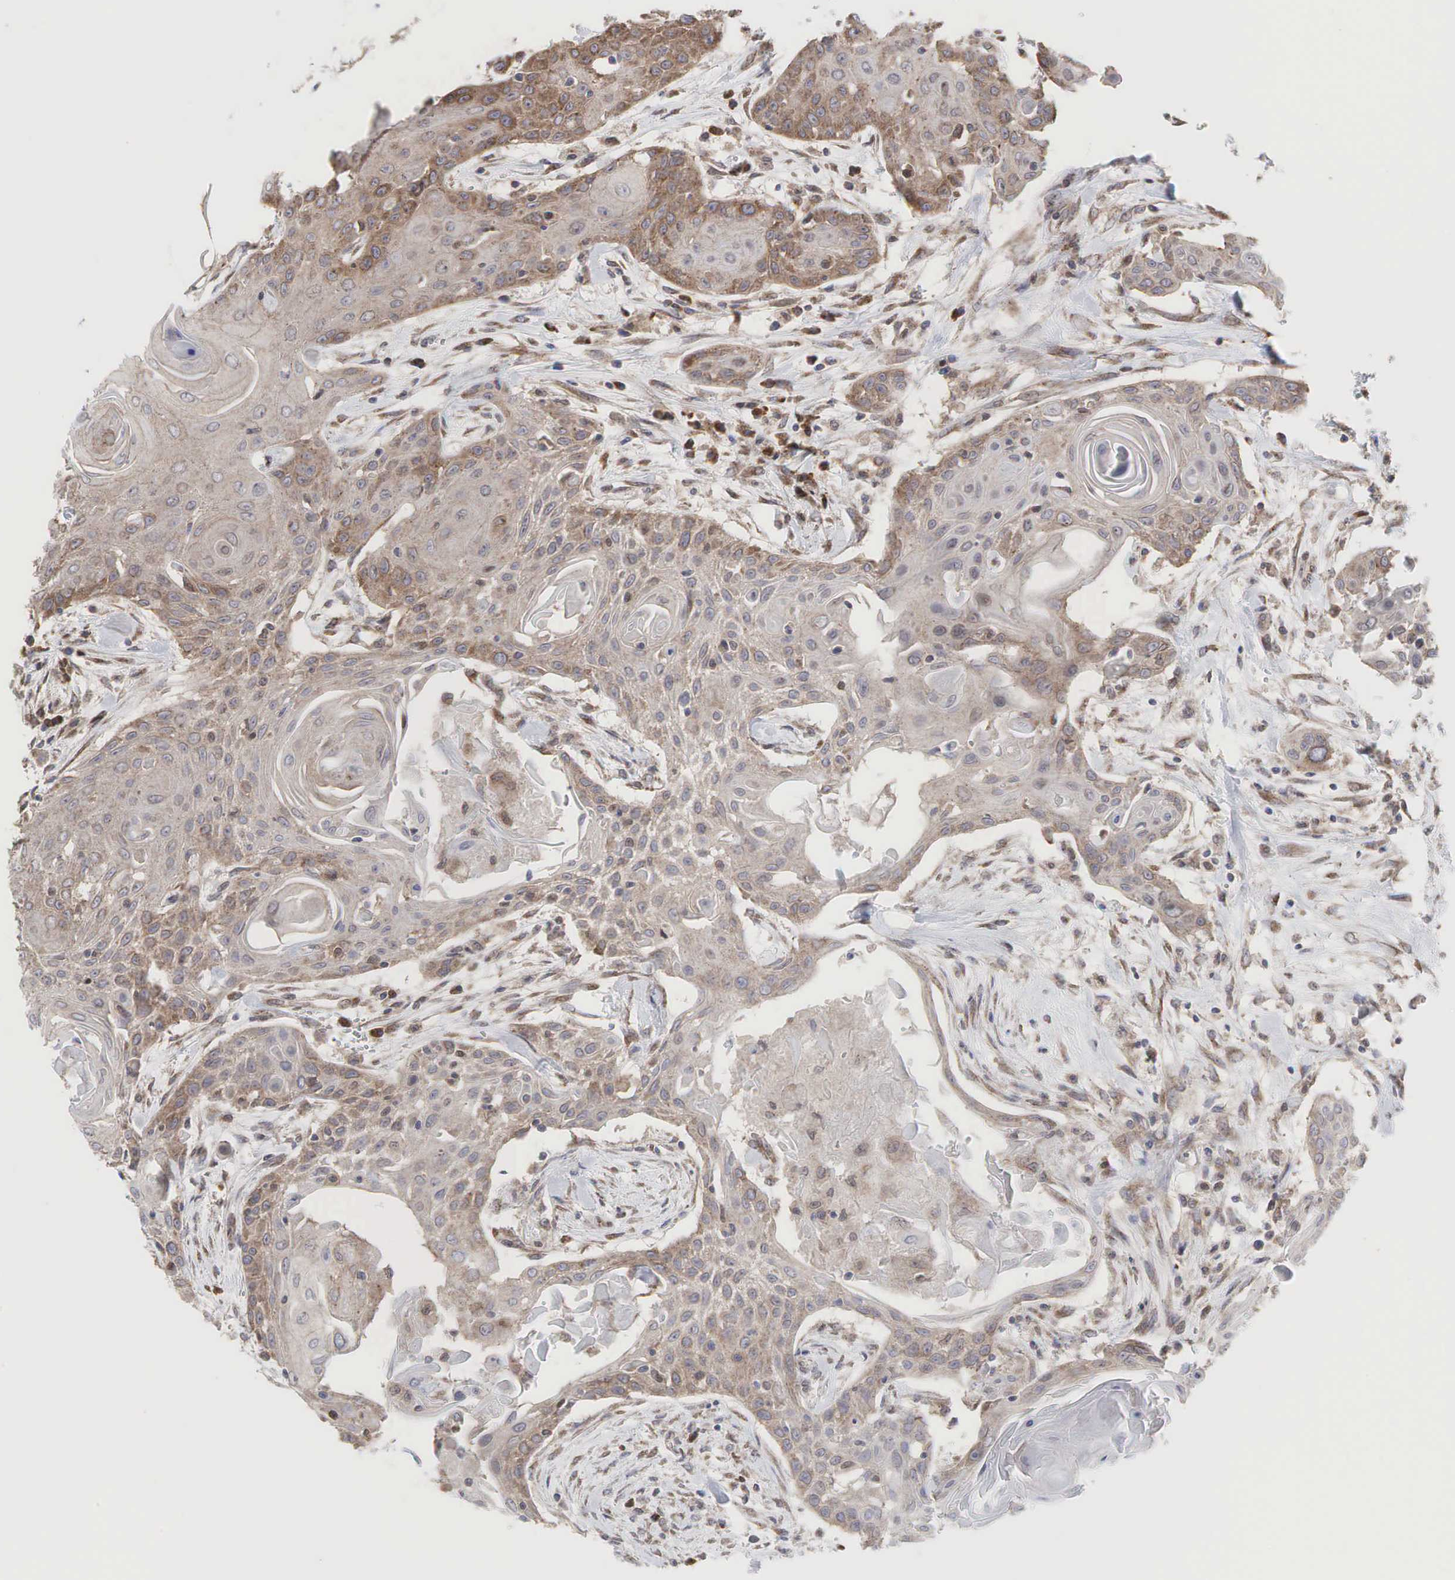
{"staining": {"intensity": "weak", "quantity": ">75%", "location": "cytoplasmic/membranous"}, "tissue": "head and neck cancer", "cell_type": "Tumor cells", "image_type": "cancer", "snomed": [{"axis": "morphology", "description": "Squamous cell carcinoma, NOS"}, {"axis": "morphology", "description": "Squamous cell carcinoma, metastatic, NOS"}, {"axis": "topography", "description": "Lymph node"}, {"axis": "topography", "description": "Salivary gland"}, {"axis": "topography", "description": "Head-Neck"}], "caption": "Head and neck squamous cell carcinoma was stained to show a protein in brown. There is low levels of weak cytoplasmic/membranous expression in about >75% of tumor cells.", "gene": "PABPC5", "patient": {"sex": "female", "age": 74}}